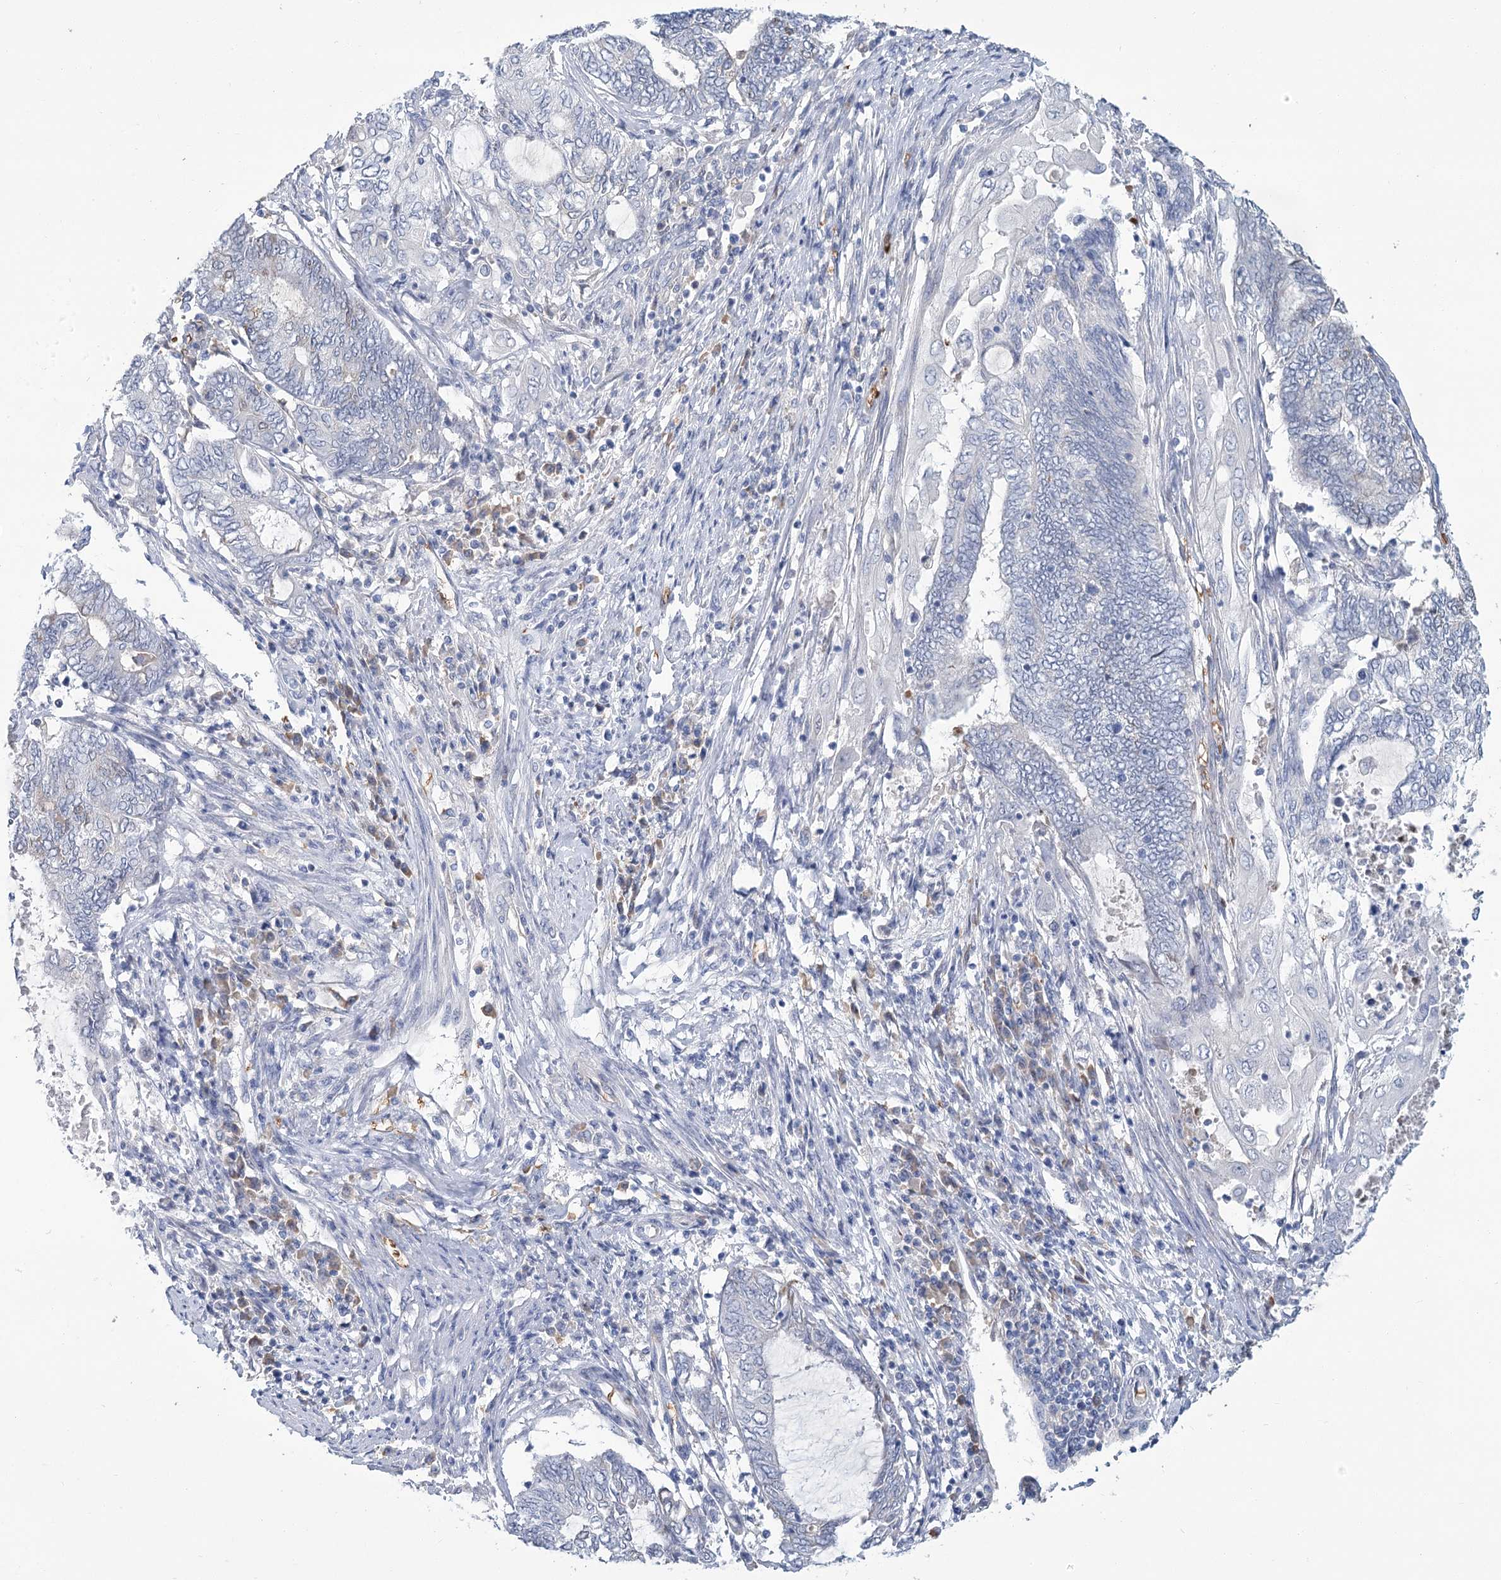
{"staining": {"intensity": "negative", "quantity": "none", "location": "none"}, "tissue": "endometrial cancer", "cell_type": "Tumor cells", "image_type": "cancer", "snomed": [{"axis": "morphology", "description": "Adenocarcinoma, NOS"}, {"axis": "topography", "description": "Uterus"}, {"axis": "topography", "description": "Endometrium"}], "caption": "IHC of adenocarcinoma (endometrial) reveals no expression in tumor cells. The staining is performed using DAB brown chromogen with nuclei counter-stained in using hematoxylin.", "gene": "HBA1", "patient": {"sex": "female", "age": 70}}